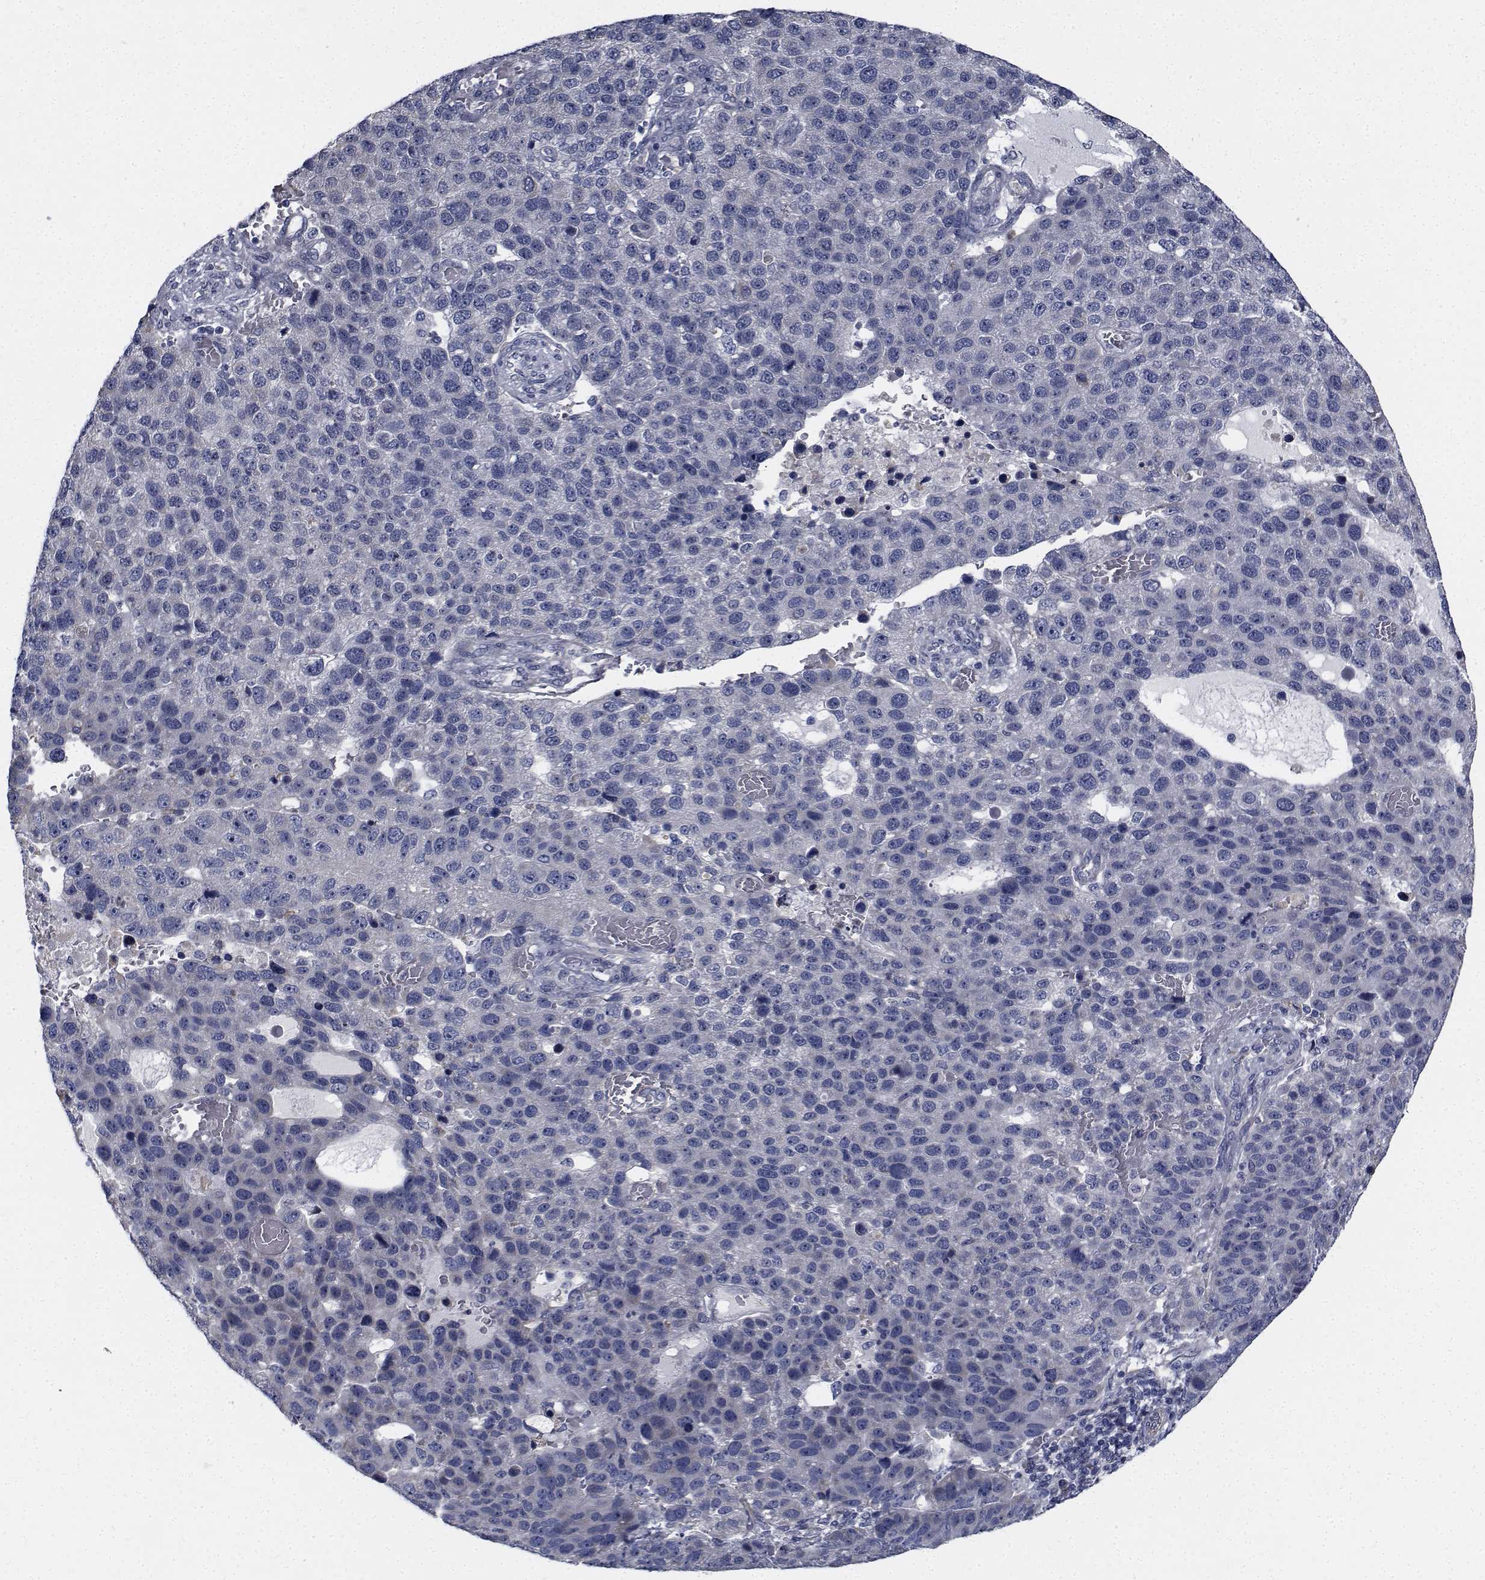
{"staining": {"intensity": "negative", "quantity": "none", "location": "none"}, "tissue": "pancreatic cancer", "cell_type": "Tumor cells", "image_type": "cancer", "snomed": [{"axis": "morphology", "description": "Adenocarcinoma, NOS"}, {"axis": "topography", "description": "Pancreas"}], "caption": "Tumor cells are negative for protein expression in human pancreatic adenocarcinoma.", "gene": "TTBK1", "patient": {"sex": "female", "age": 61}}